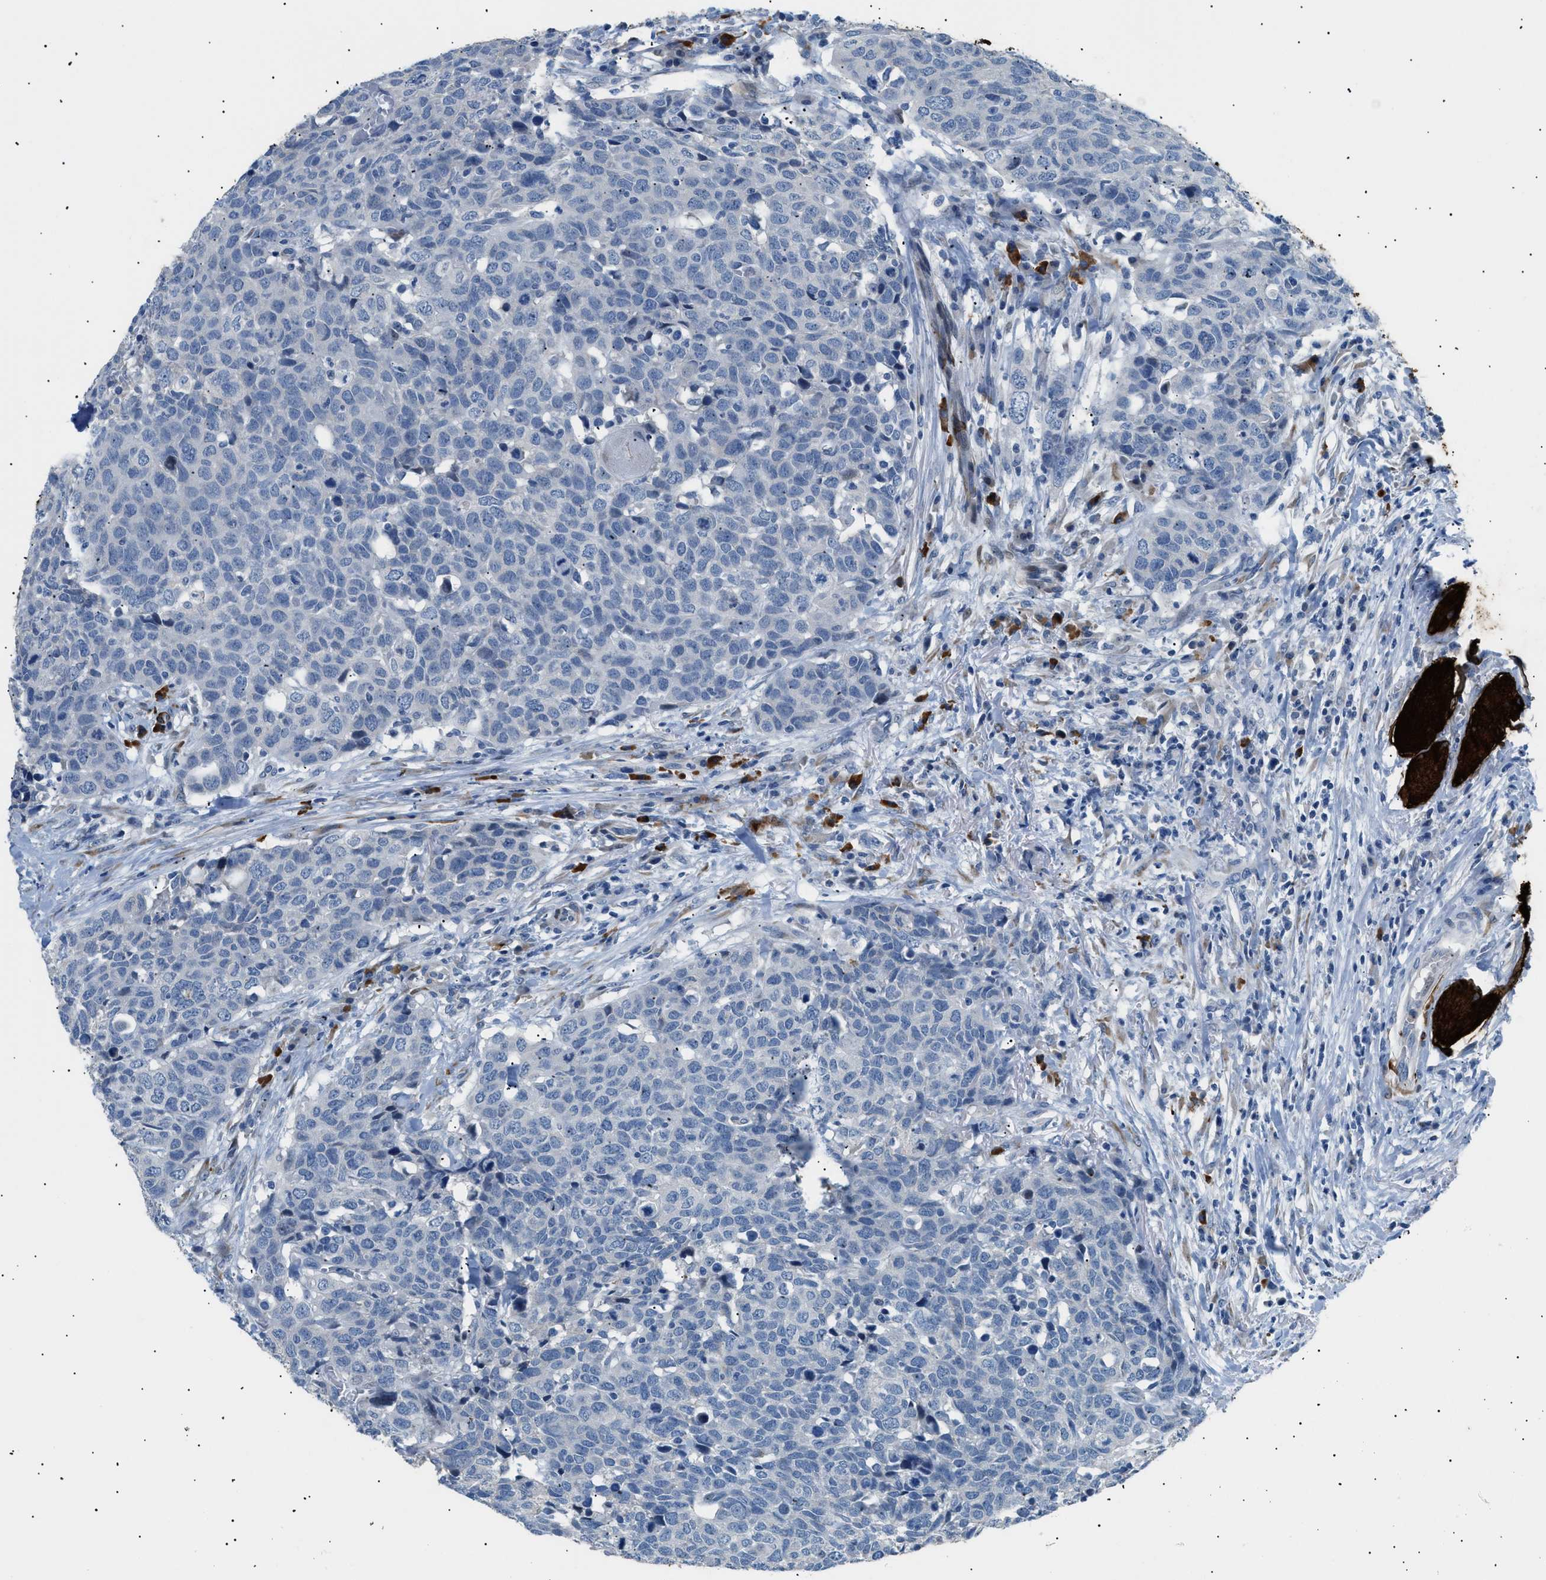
{"staining": {"intensity": "negative", "quantity": "none", "location": "none"}, "tissue": "head and neck cancer", "cell_type": "Tumor cells", "image_type": "cancer", "snomed": [{"axis": "morphology", "description": "Squamous cell carcinoma, NOS"}, {"axis": "topography", "description": "Head-Neck"}], "caption": "Human head and neck squamous cell carcinoma stained for a protein using IHC exhibits no expression in tumor cells.", "gene": "ICA1", "patient": {"sex": "male", "age": 66}}